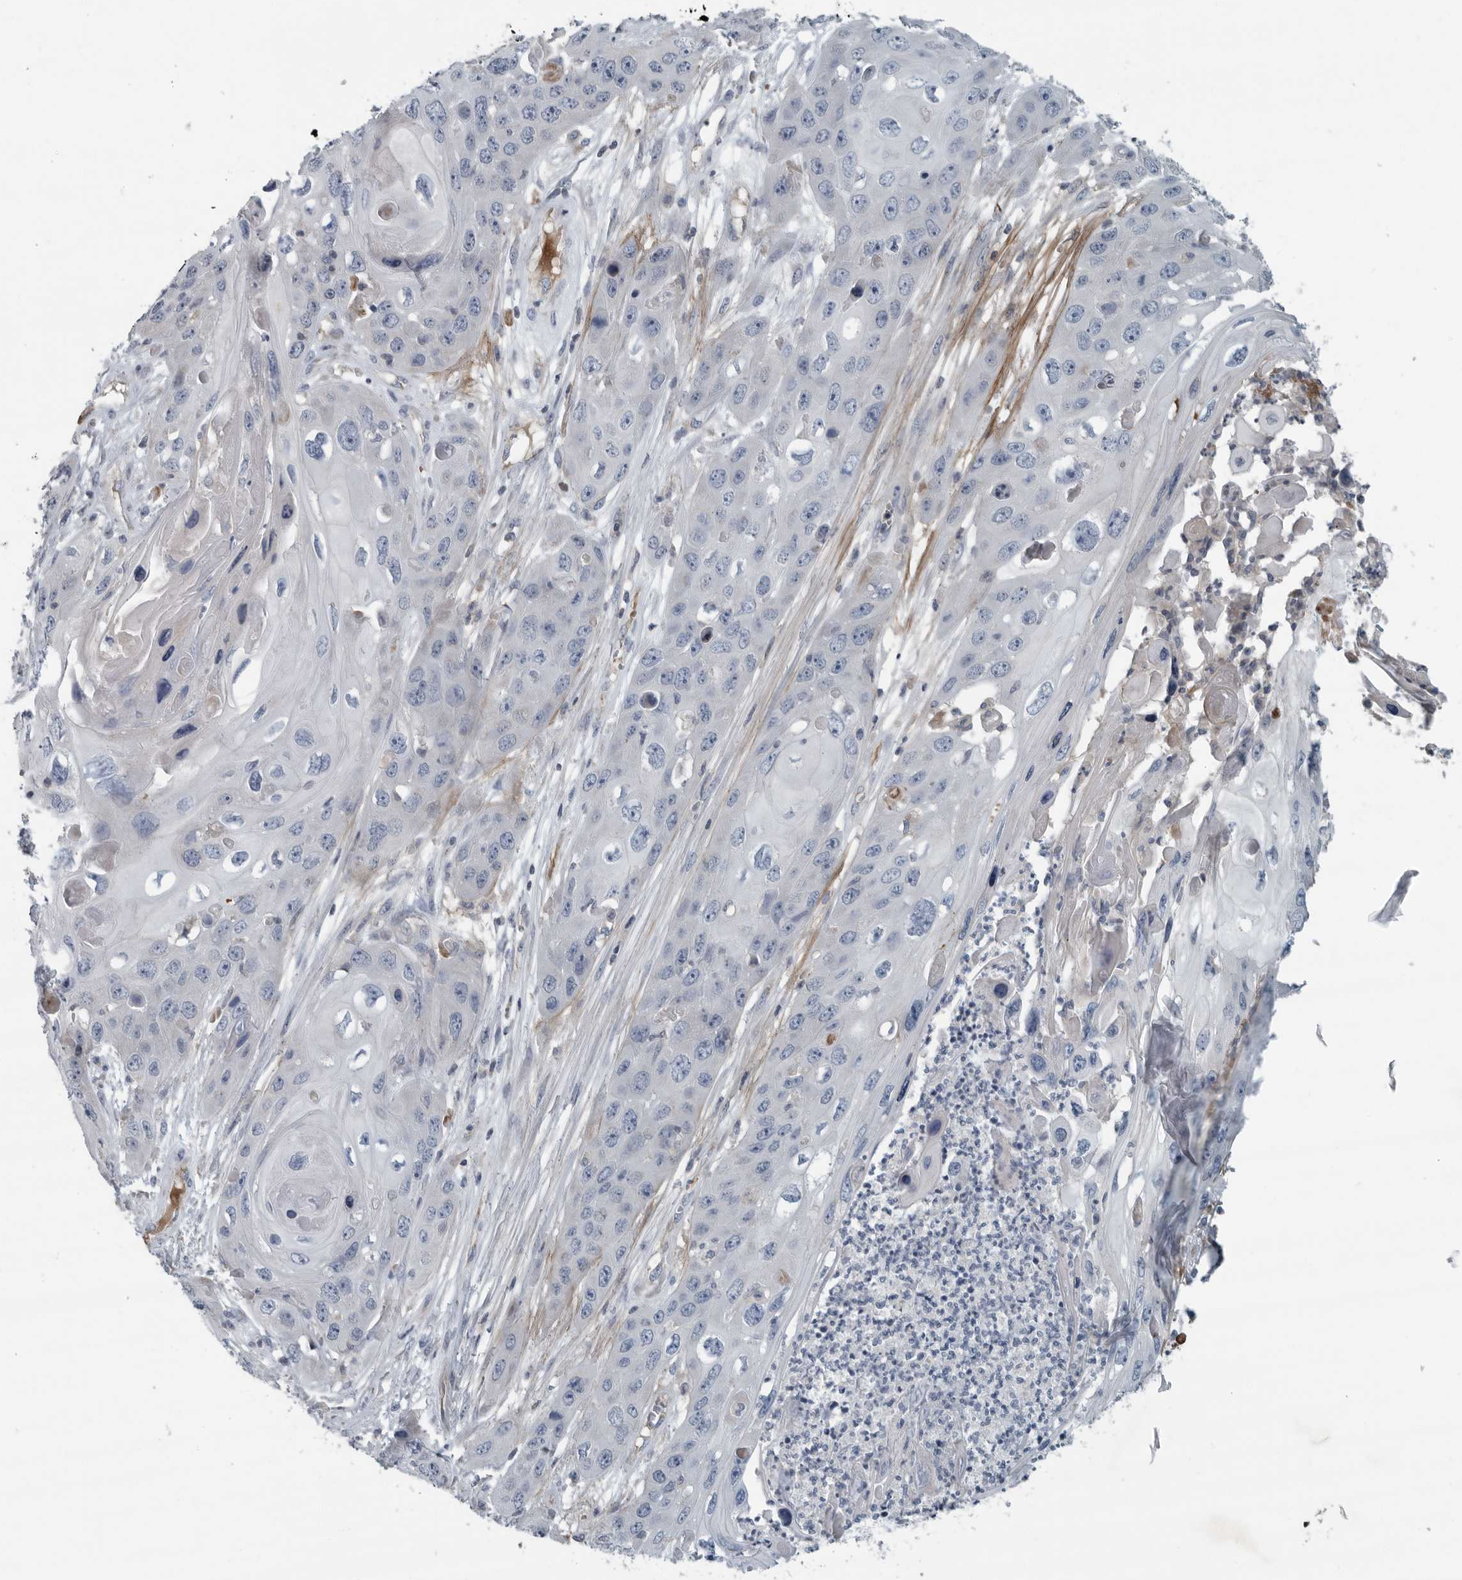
{"staining": {"intensity": "negative", "quantity": "none", "location": "none"}, "tissue": "skin cancer", "cell_type": "Tumor cells", "image_type": "cancer", "snomed": [{"axis": "morphology", "description": "Squamous cell carcinoma, NOS"}, {"axis": "topography", "description": "Skin"}], "caption": "There is no significant staining in tumor cells of skin cancer (squamous cell carcinoma).", "gene": "MPP3", "patient": {"sex": "male", "age": 55}}